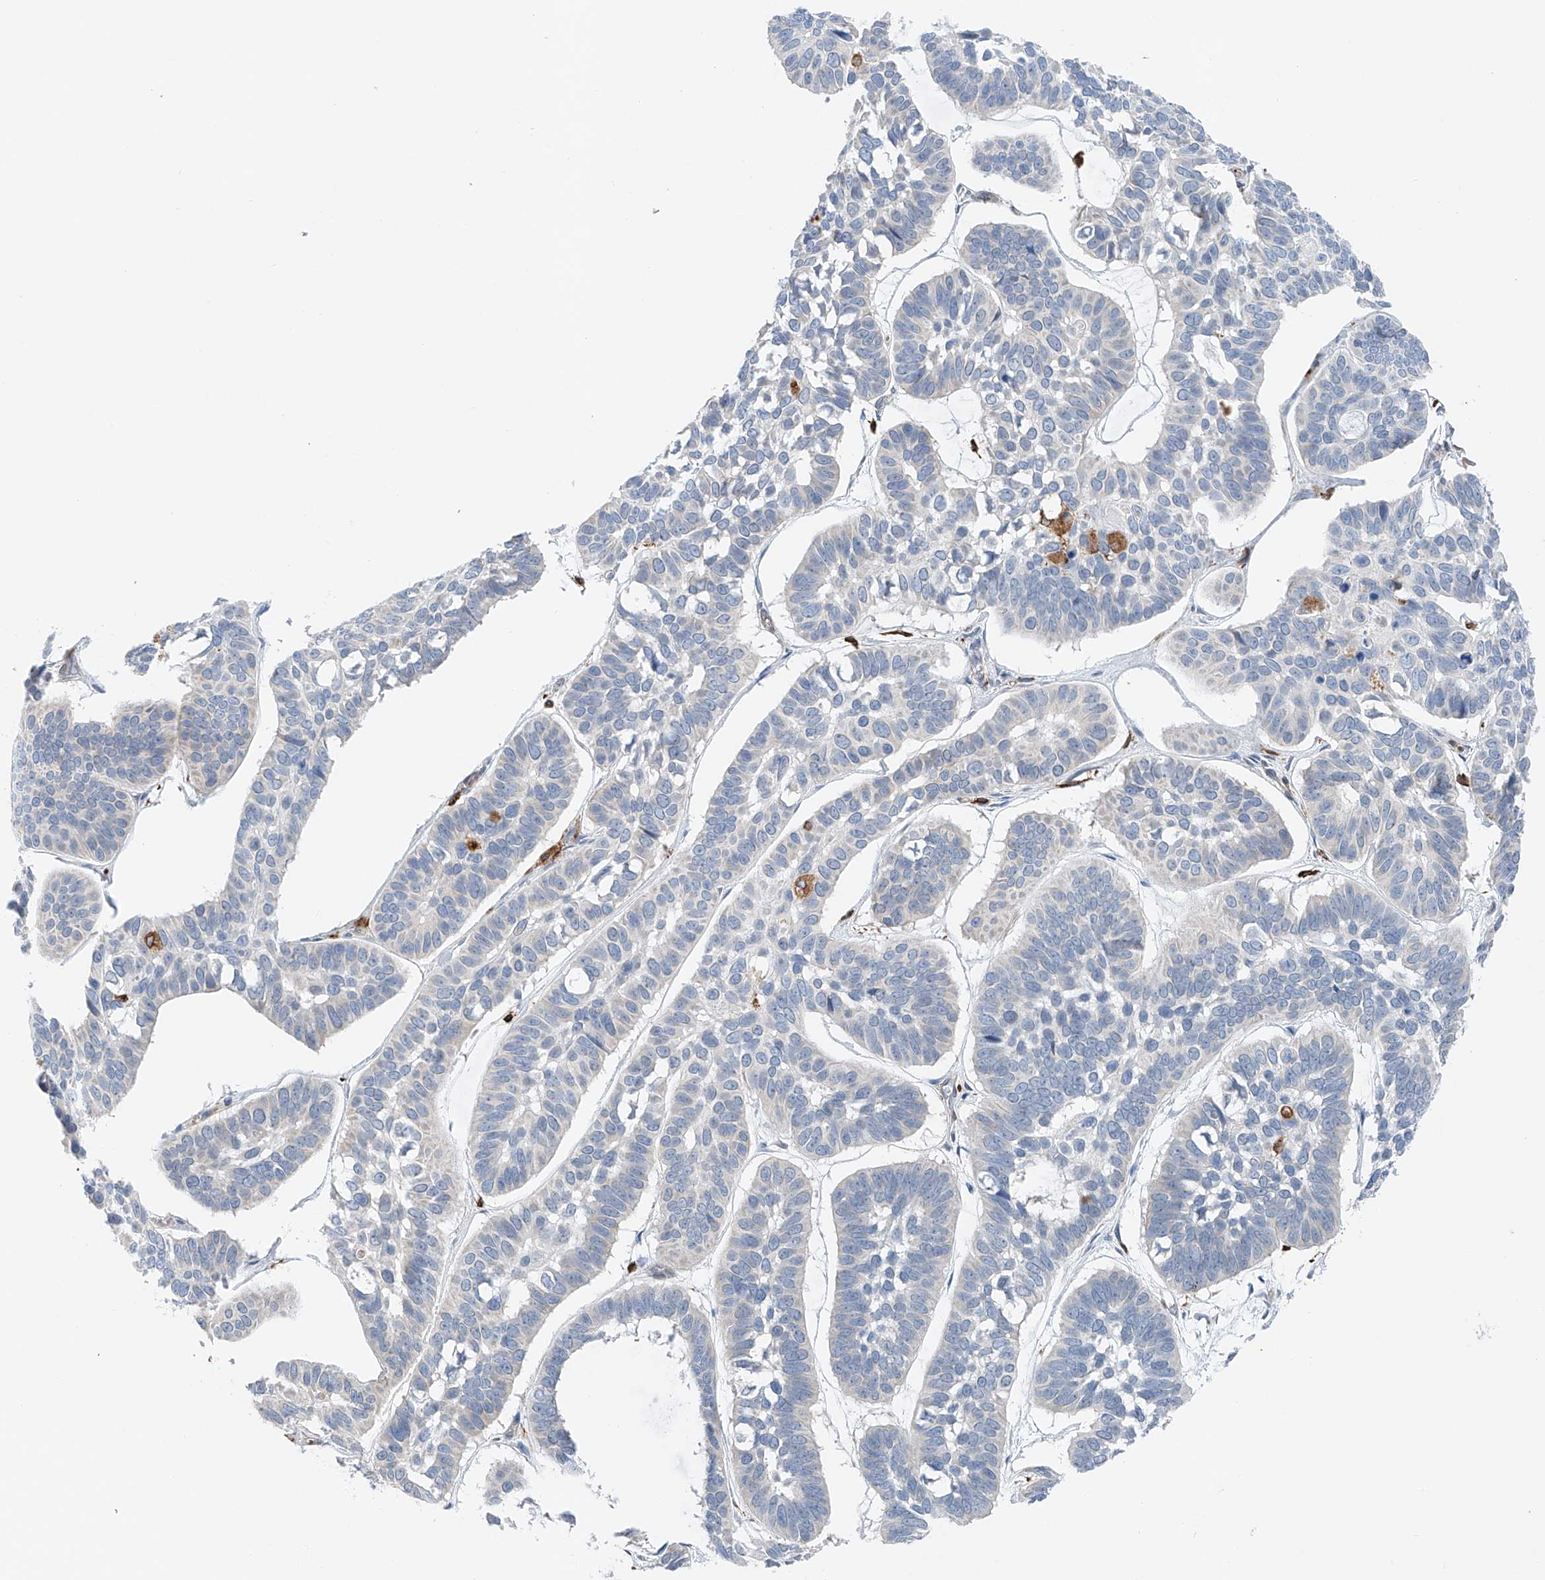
{"staining": {"intensity": "negative", "quantity": "none", "location": "none"}, "tissue": "skin cancer", "cell_type": "Tumor cells", "image_type": "cancer", "snomed": [{"axis": "morphology", "description": "Basal cell carcinoma"}, {"axis": "topography", "description": "Skin"}], "caption": "IHC histopathology image of neoplastic tissue: human basal cell carcinoma (skin) stained with DAB (3,3'-diaminobenzidine) shows no significant protein positivity in tumor cells. (IHC, brightfield microscopy, high magnification).", "gene": "TBXAS1", "patient": {"sex": "male", "age": 62}}